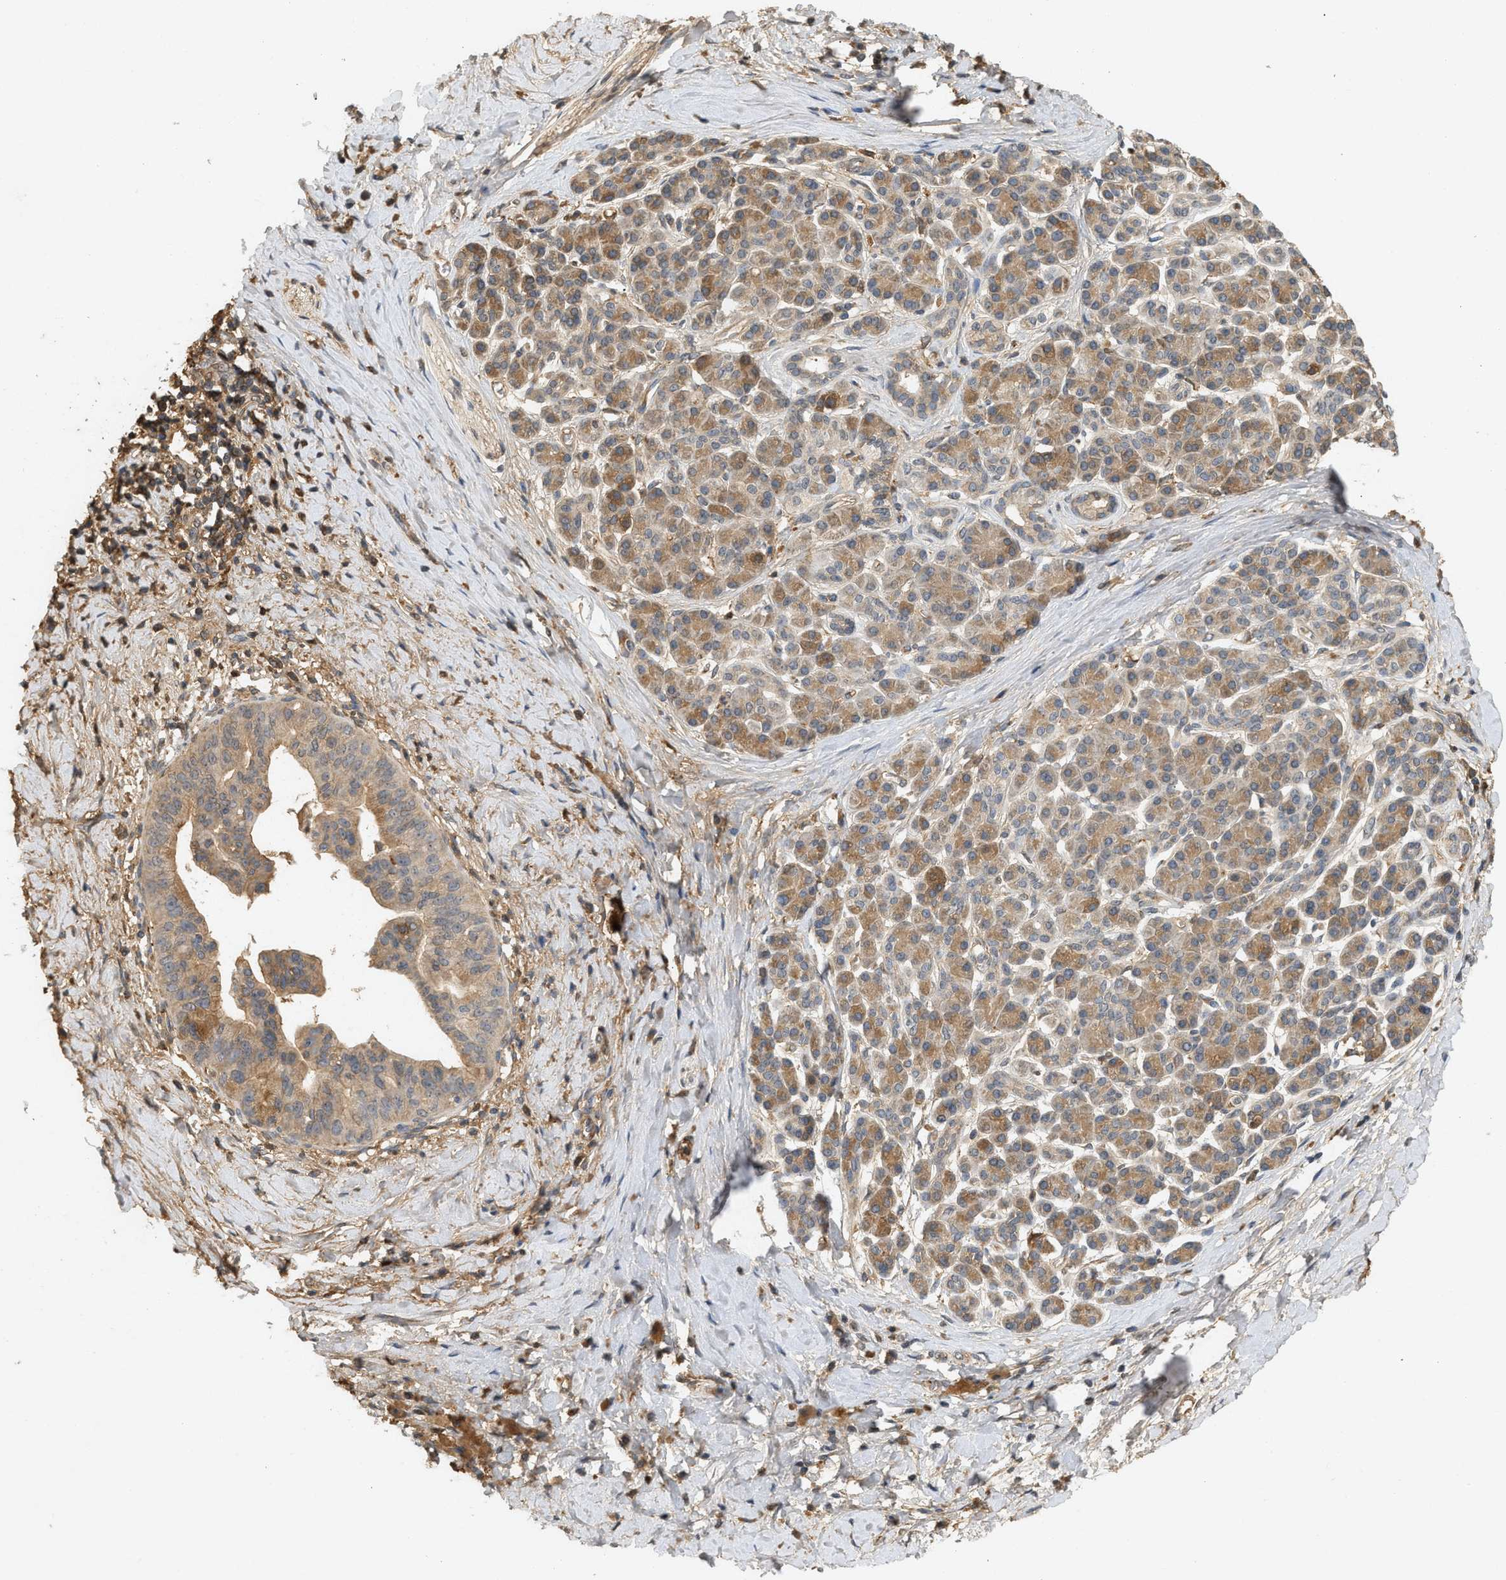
{"staining": {"intensity": "moderate", "quantity": ">75%", "location": "cytoplasmic/membranous"}, "tissue": "pancreatic cancer", "cell_type": "Tumor cells", "image_type": "cancer", "snomed": [{"axis": "morphology", "description": "Adenocarcinoma, NOS"}, {"axis": "topography", "description": "Pancreas"}], "caption": "Immunohistochemistry (IHC) (DAB (3,3'-diaminobenzidine)) staining of adenocarcinoma (pancreatic) demonstrates moderate cytoplasmic/membranous protein staining in approximately >75% of tumor cells. (Brightfield microscopy of DAB IHC at high magnification).", "gene": "F8", "patient": {"sex": "male", "age": 55}}